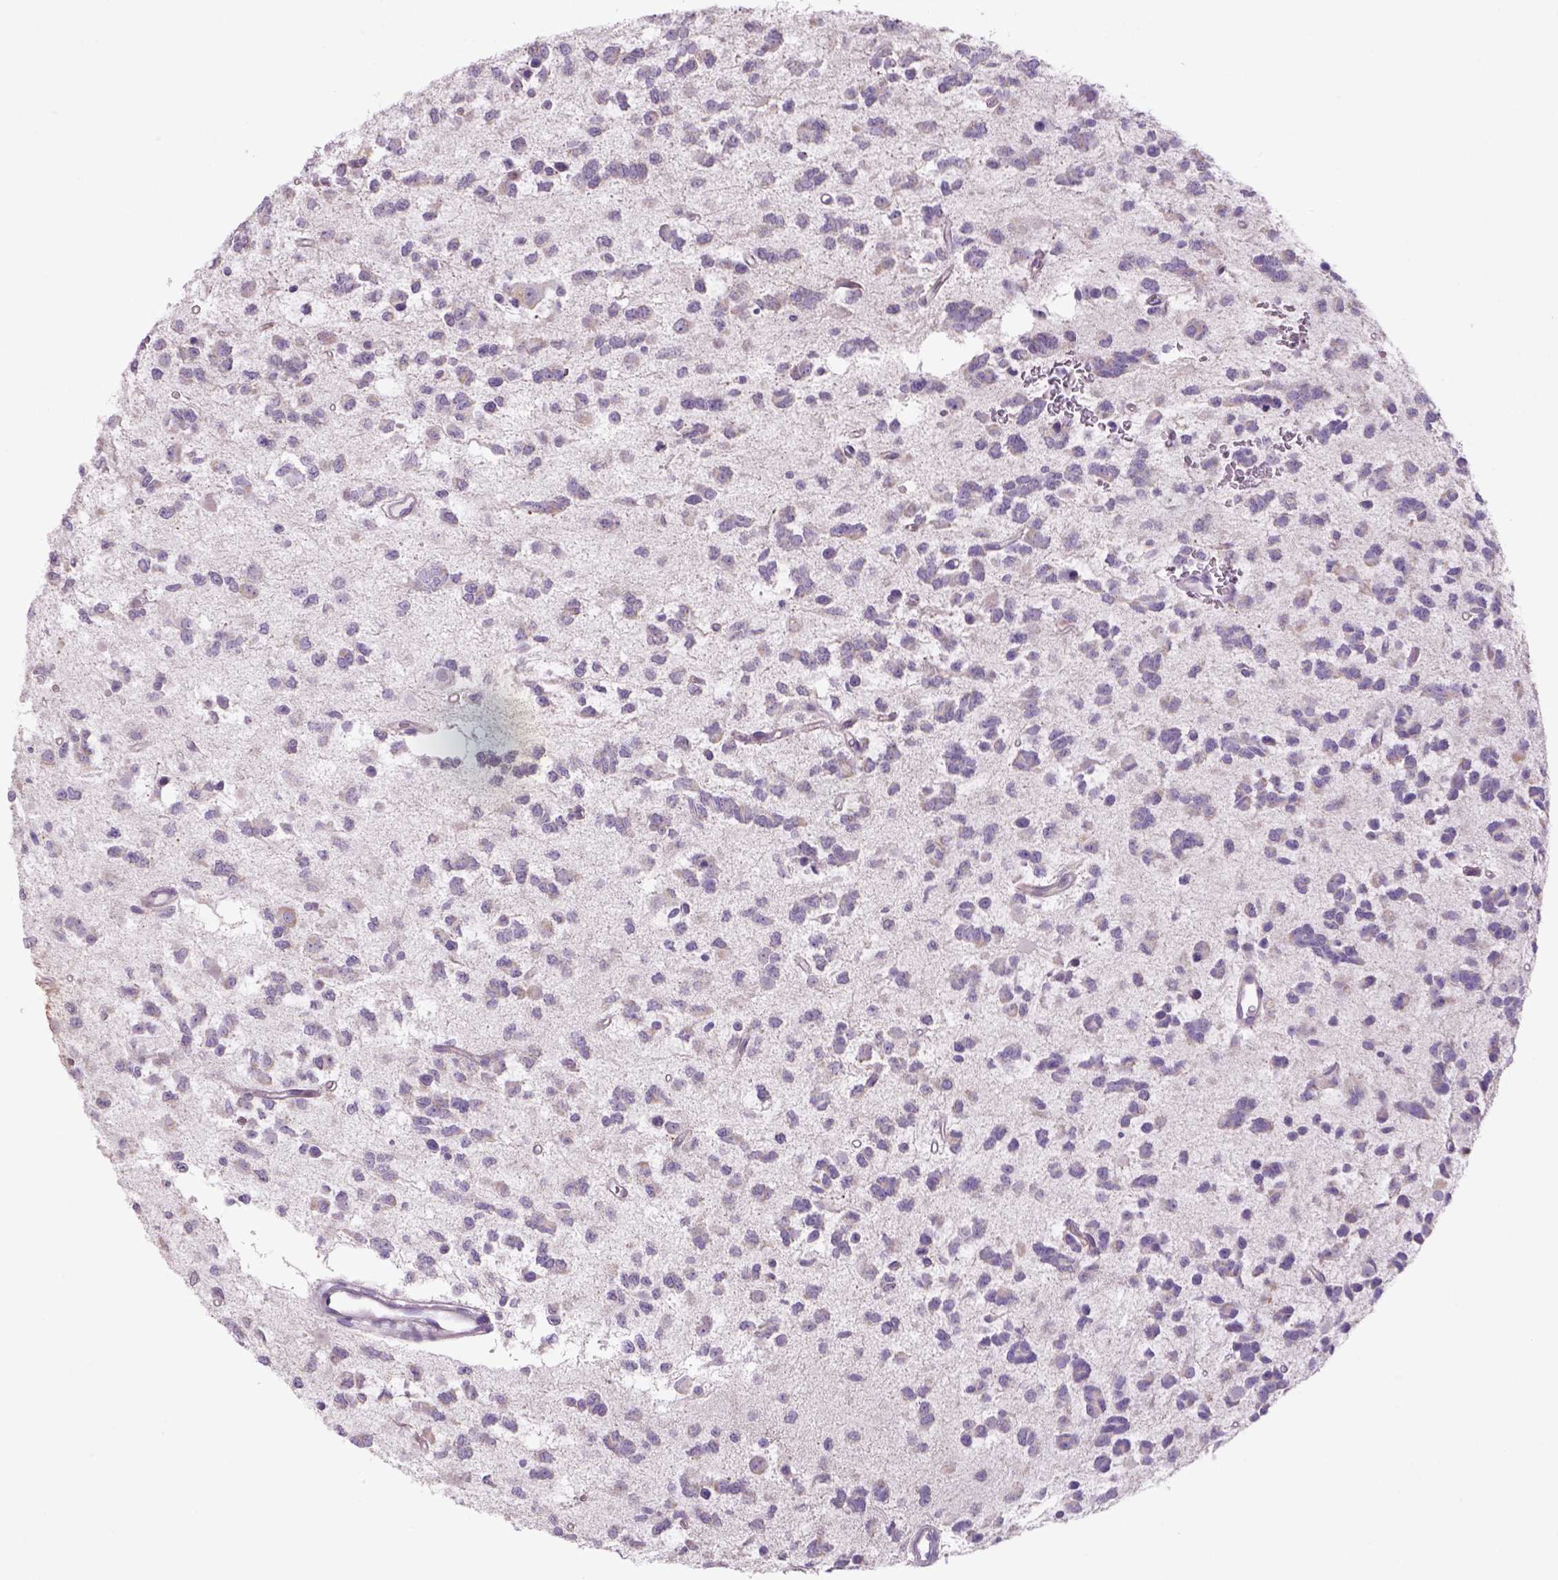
{"staining": {"intensity": "negative", "quantity": "none", "location": "none"}, "tissue": "glioma", "cell_type": "Tumor cells", "image_type": "cancer", "snomed": [{"axis": "morphology", "description": "Glioma, malignant, Low grade"}, {"axis": "topography", "description": "Brain"}], "caption": "There is no significant staining in tumor cells of malignant glioma (low-grade).", "gene": "ADGRV1", "patient": {"sex": "female", "age": 45}}